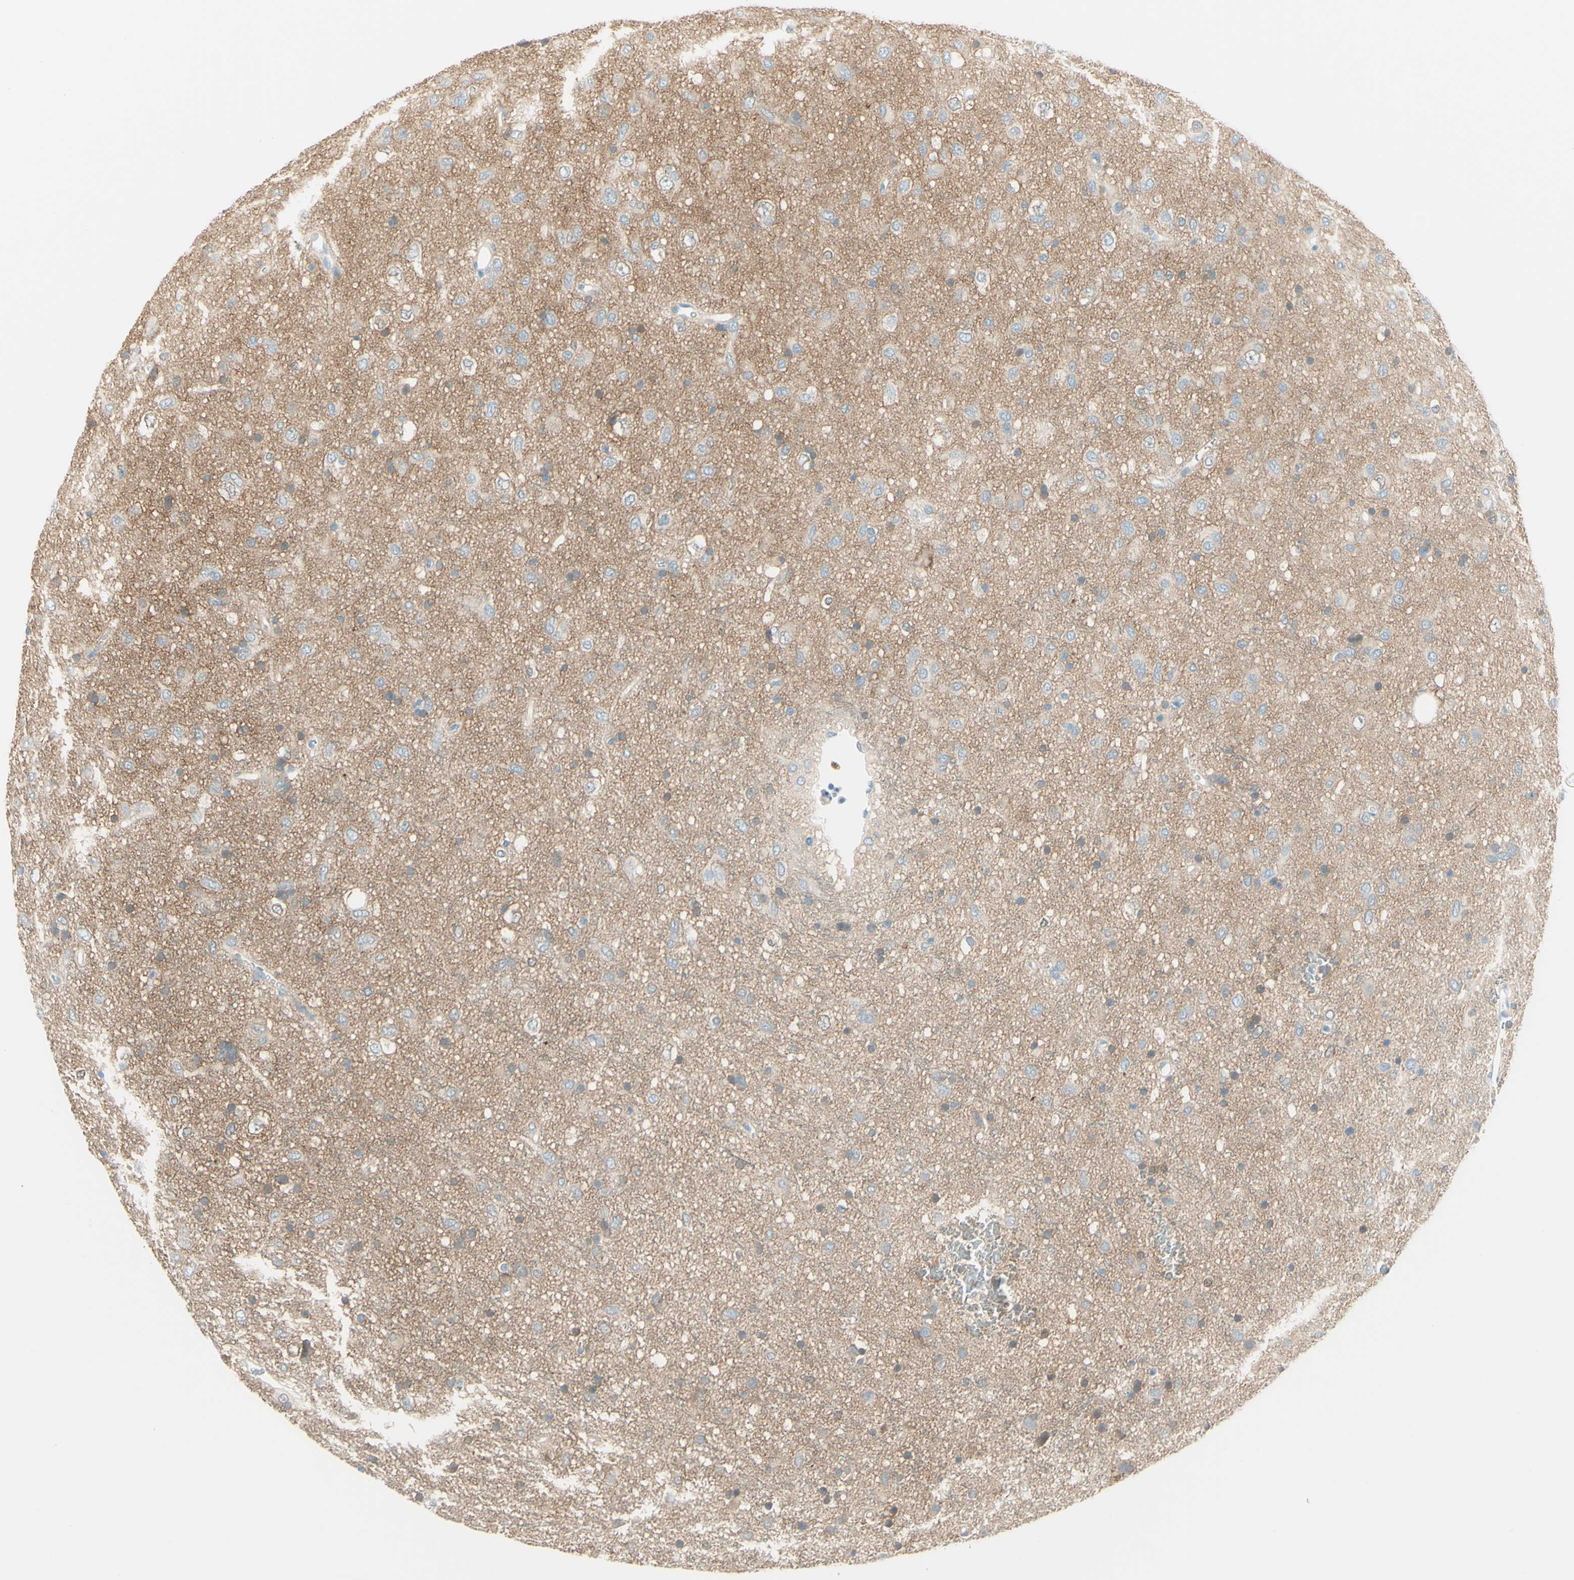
{"staining": {"intensity": "negative", "quantity": "none", "location": "none"}, "tissue": "glioma", "cell_type": "Tumor cells", "image_type": "cancer", "snomed": [{"axis": "morphology", "description": "Glioma, malignant, Low grade"}, {"axis": "topography", "description": "Brain"}], "caption": "This image is of glioma stained with IHC to label a protein in brown with the nuclei are counter-stained blue. There is no positivity in tumor cells.", "gene": "NCBP2L", "patient": {"sex": "male", "age": 77}}